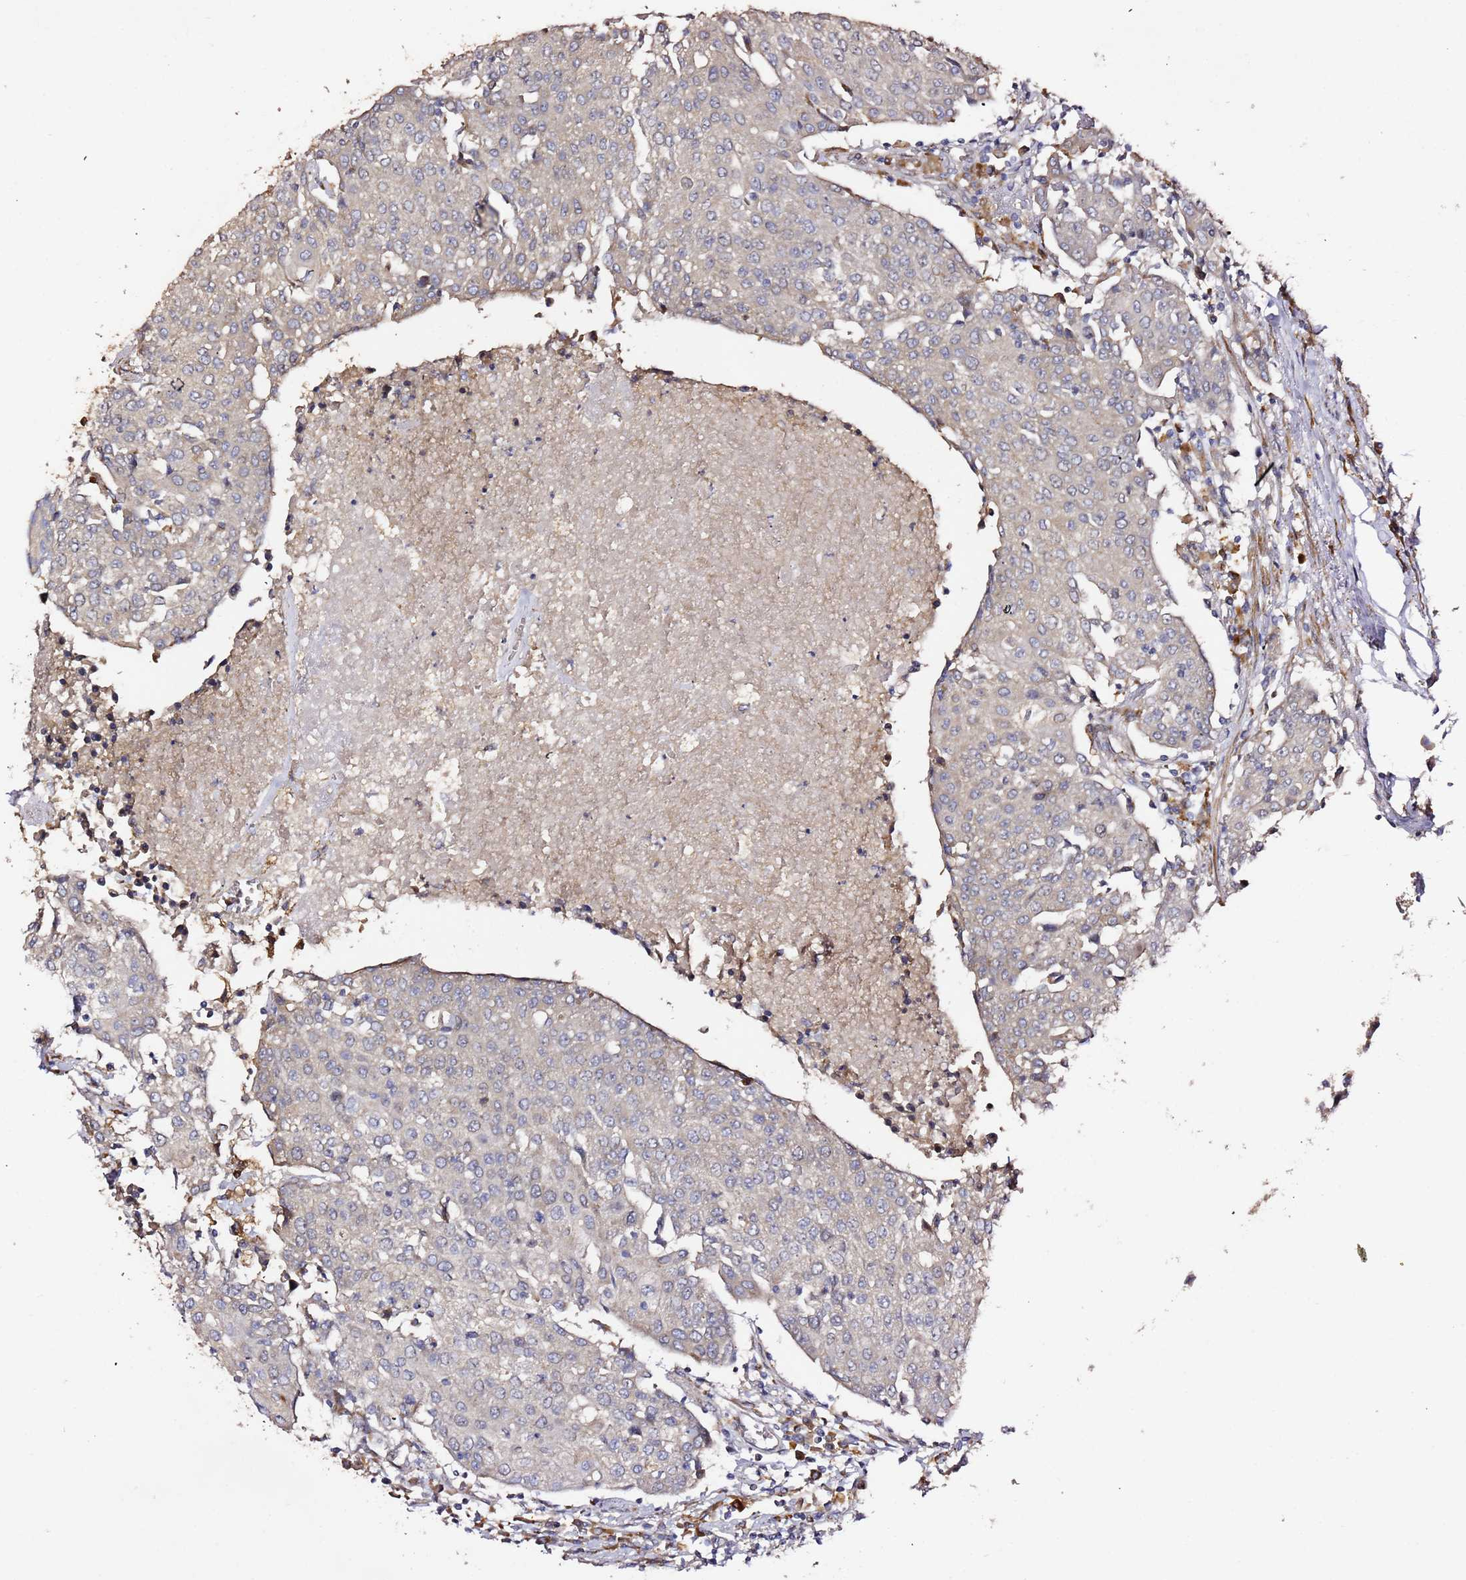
{"staining": {"intensity": "negative", "quantity": "none", "location": "none"}, "tissue": "urothelial cancer", "cell_type": "Tumor cells", "image_type": "cancer", "snomed": [{"axis": "morphology", "description": "Urothelial carcinoma, High grade"}, {"axis": "topography", "description": "Urinary bladder"}], "caption": "There is no significant expression in tumor cells of urothelial cancer.", "gene": "HSD17B7", "patient": {"sex": "female", "age": 85}}